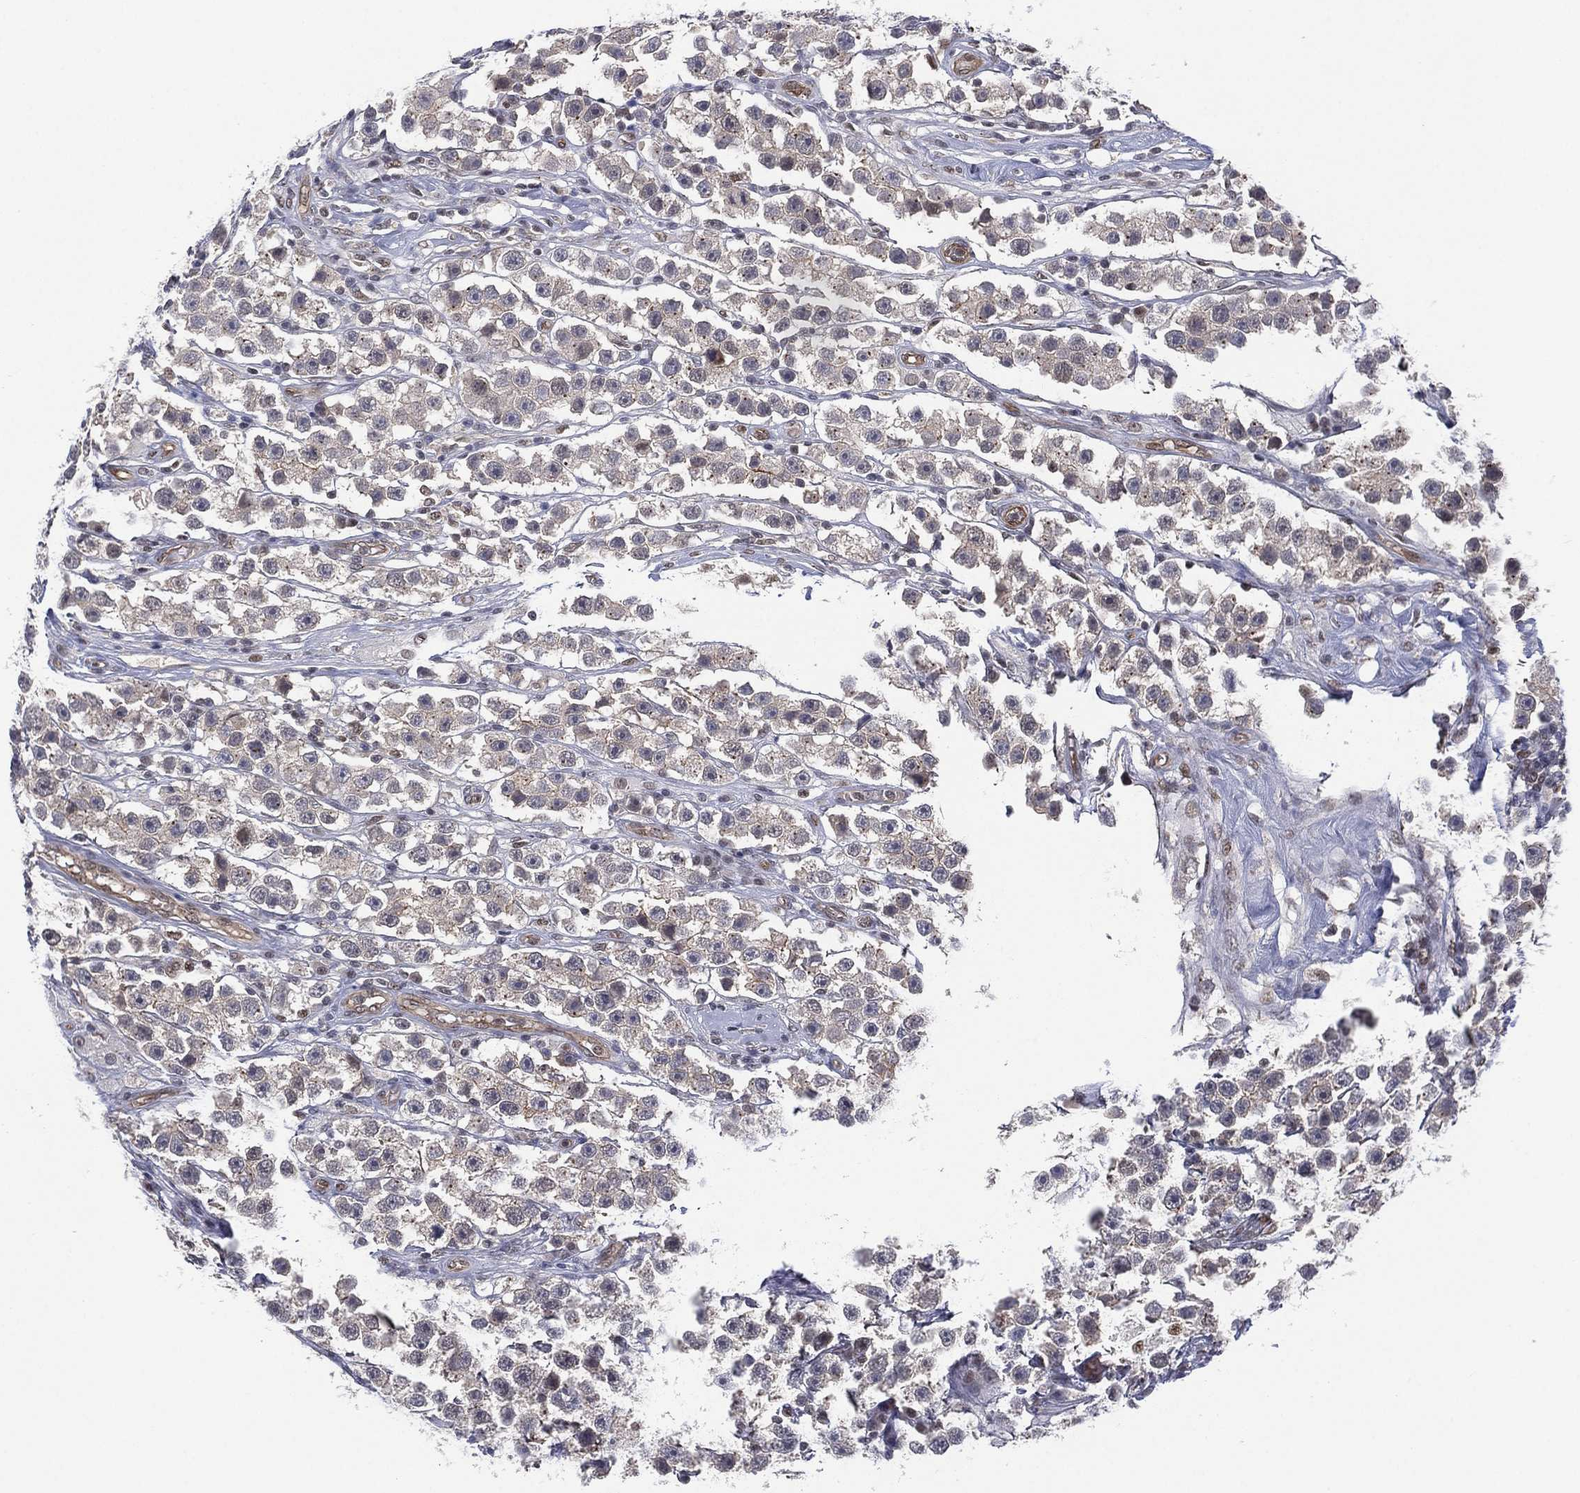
{"staining": {"intensity": "moderate", "quantity": "<25%", "location": "nuclear"}, "tissue": "testis cancer", "cell_type": "Tumor cells", "image_type": "cancer", "snomed": [{"axis": "morphology", "description": "Seminoma, NOS"}, {"axis": "topography", "description": "Testis"}], "caption": "A micrograph showing moderate nuclear staining in about <25% of tumor cells in testis seminoma, as visualized by brown immunohistochemical staining.", "gene": "GSE1", "patient": {"sex": "male", "age": 45}}